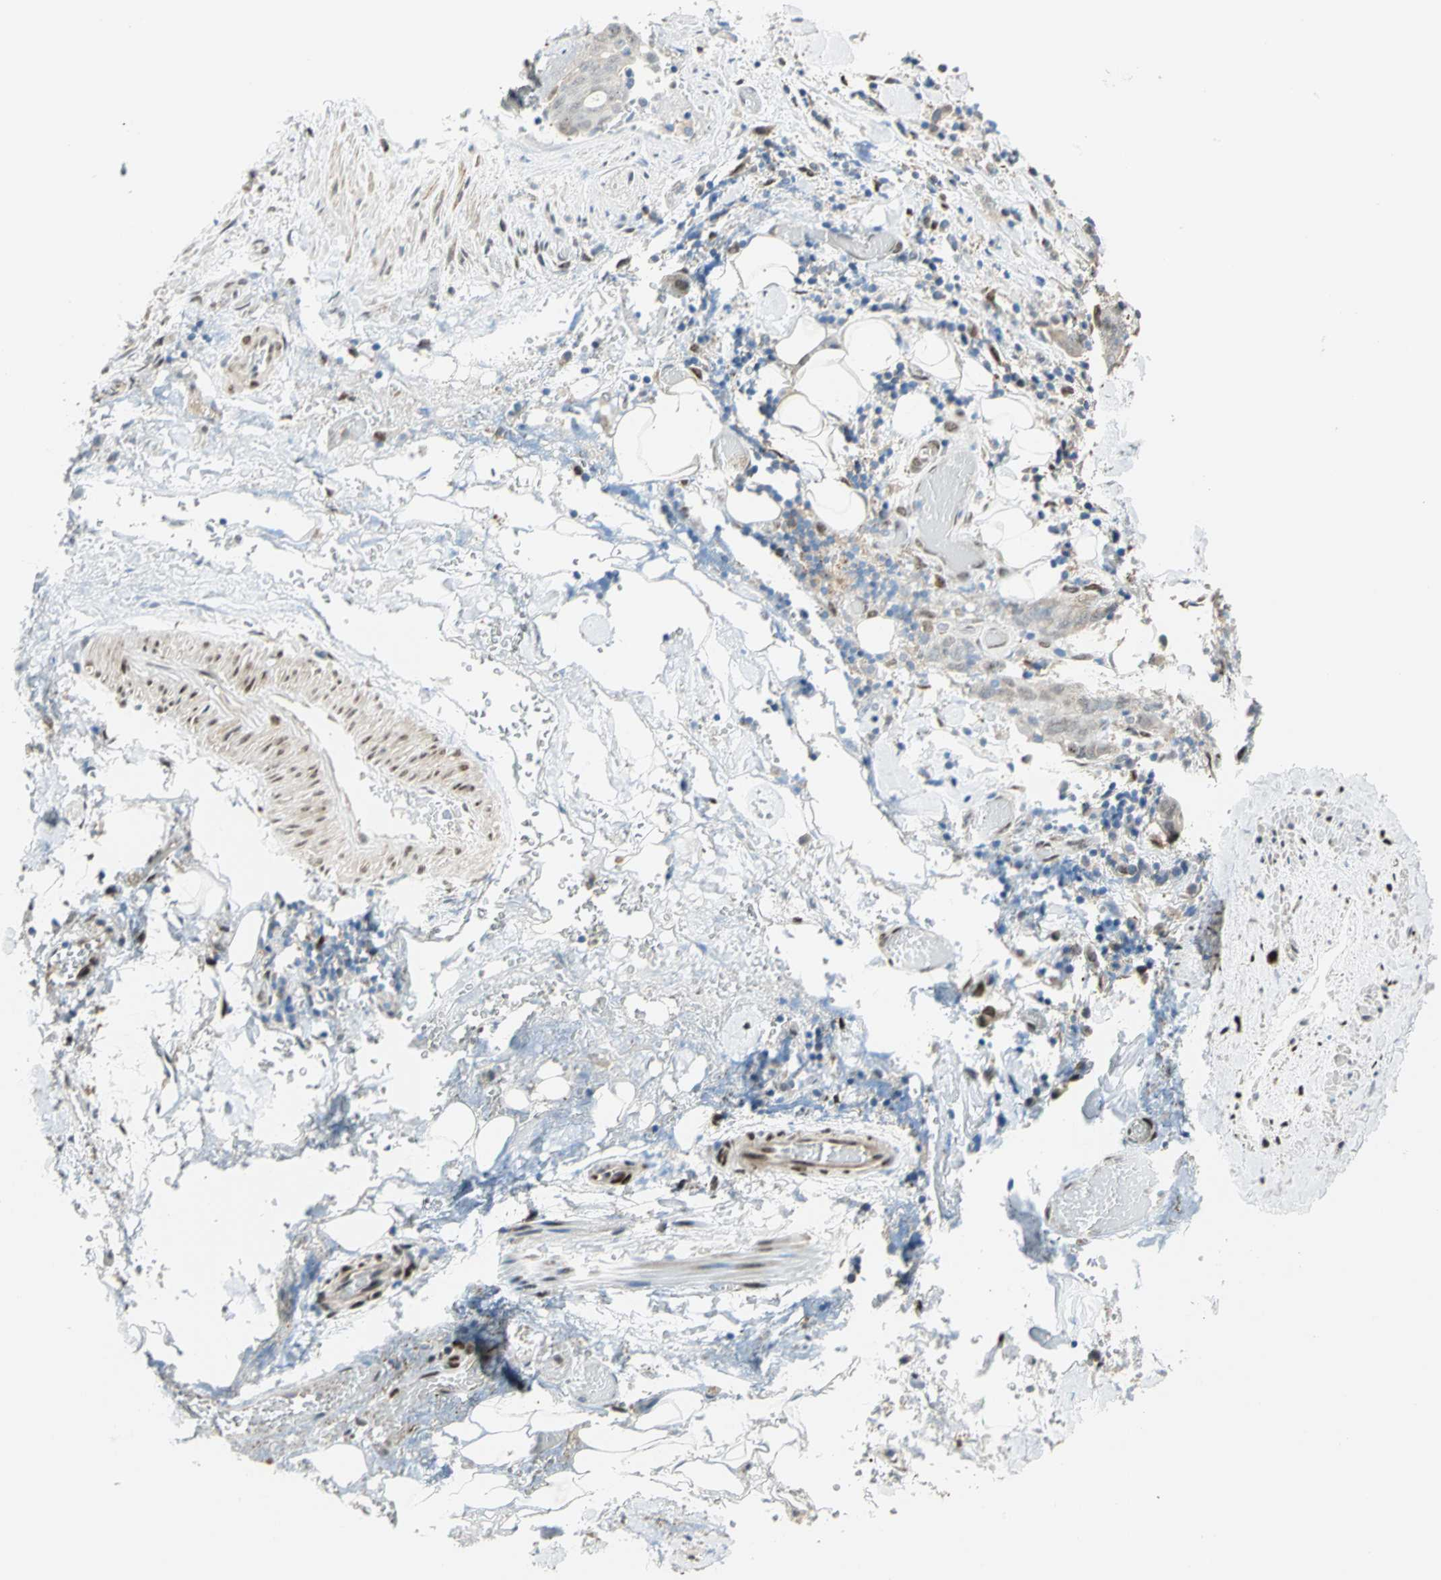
{"staining": {"intensity": "weak", "quantity": "<25%", "location": "cytoplasmic/membranous,nuclear"}, "tissue": "stomach cancer", "cell_type": "Tumor cells", "image_type": "cancer", "snomed": [{"axis": "morphology", "description": "Adenocarcinoma, NOS"}, {"axis": "topography", "description": "Stomach"}], "caption": "Histopathology image shows no significant protein expression in tumor cells of stomach cancer (adenocarcinoma).", "gene": "RBFOX2", "patient": {"sex": "male", "age": 48}}